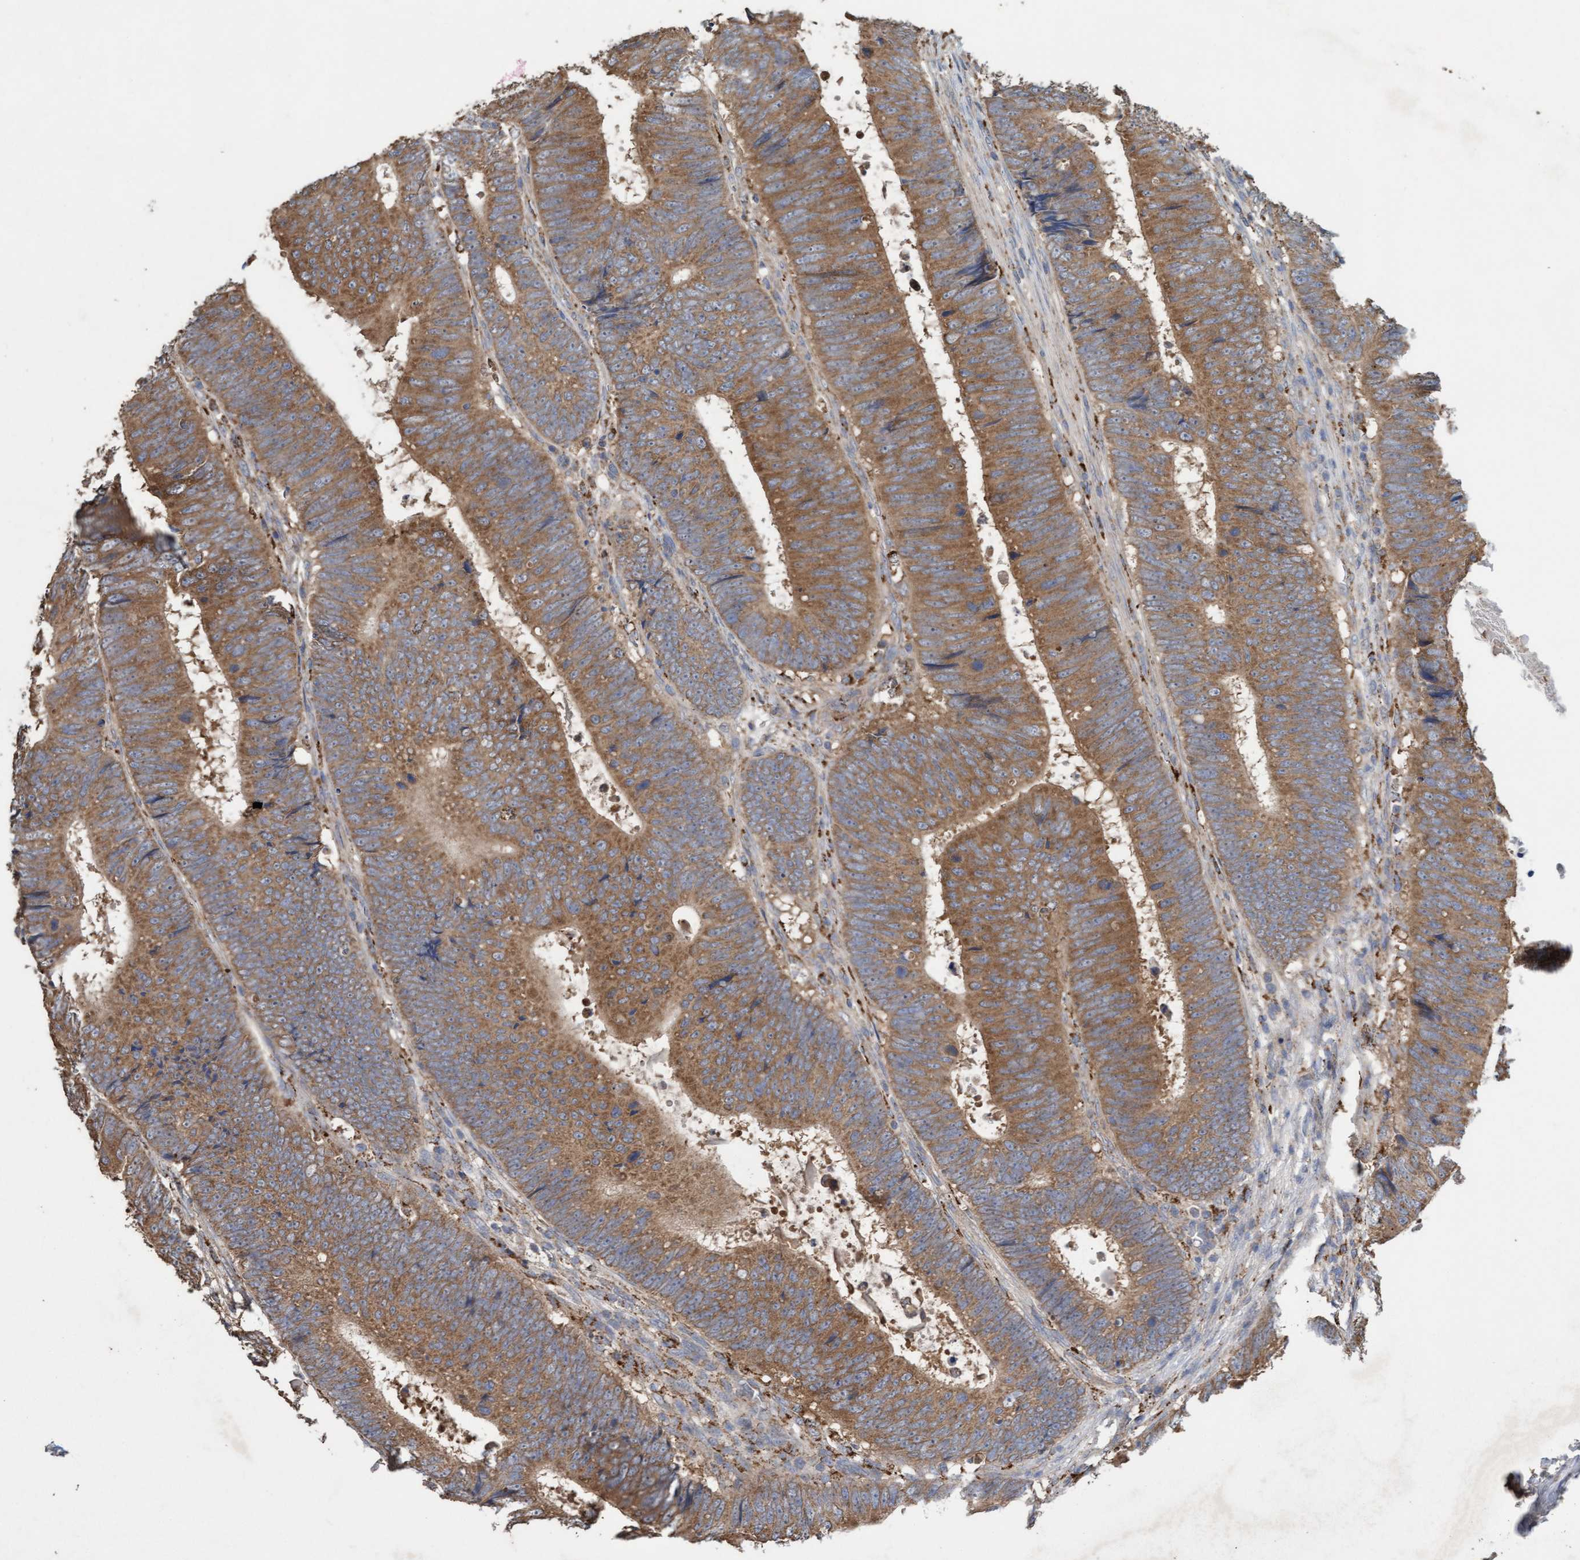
{"staining": {"intensity": "moderate", "quantity": ">75%", "location": "cytoplasmic/membranous"}, "tissue": "colorectal cancer", "cell_type": "Tumor cells", "image_type": "cancer", "snomed": [{"axis": "morphology", "description": "Adenocarcinoma, NOS"}, {"axis": "topography", "description": "Colon"}], "caption": "The immunohistochemical stain shows moderate cytoplasmic/membranous staining in tumor cells of colorectal cancer (adenocarcinoma) tissue.", "gene": "ATPAF2", "patient": {"sex": "male", "age": 56}}